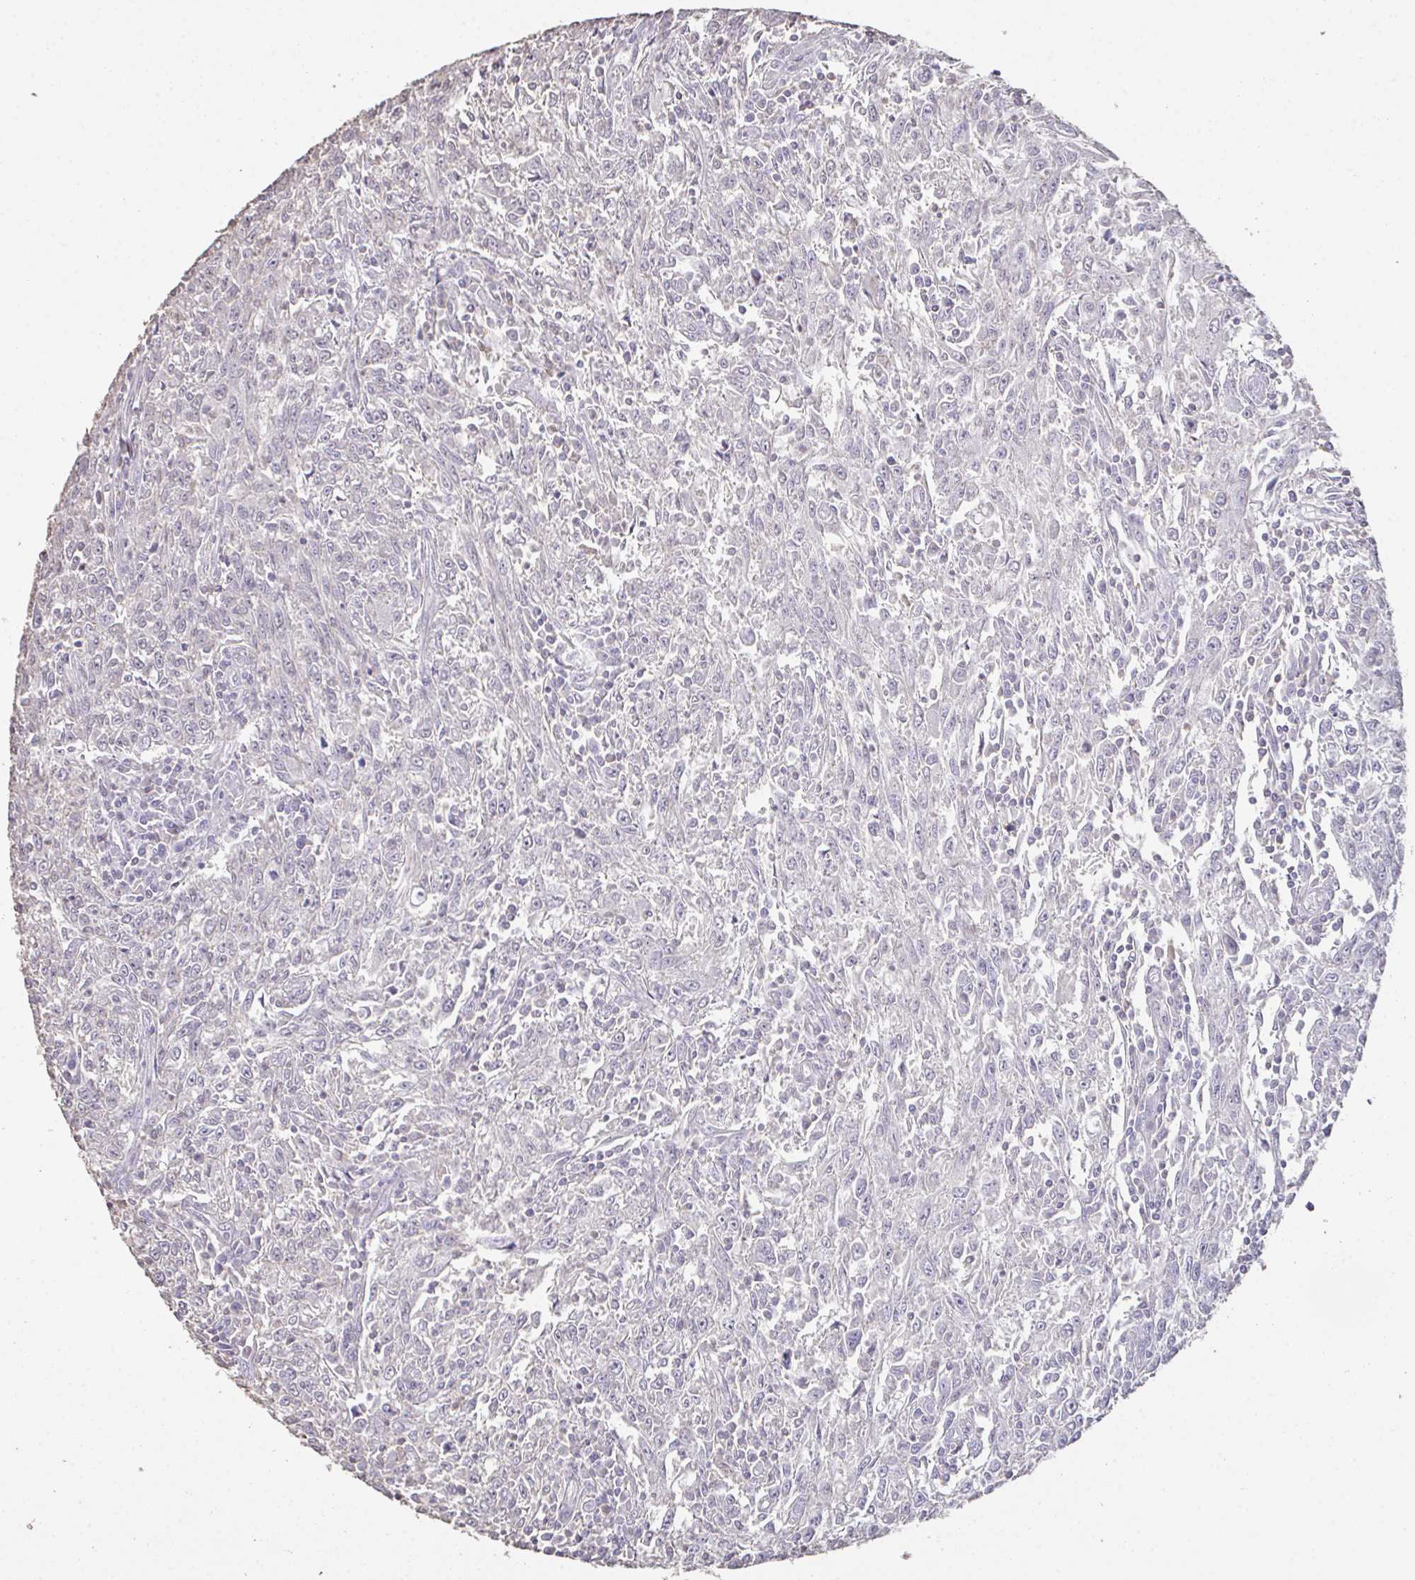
{"staining": {"intensity": "negative", "quantity": "none", "location": "none"}, "tissue": "breast cancer", "cell_type": "Tumor cells", "image_type": "cancer", "snomed": [{"axis": "morphology", "description": "Duct carcinoma"}, {"axis": "topography", "description": "Breast"}], "caption": "The photomicrograph displays no staining of tumor cells in breast cancer (infiltrating ductal carcinoma). The staining was performed using DAB to visualize the protein expression in brown, while the nuclei were stained in blue with hematoxylin (Magnification: 20x).", "gene": "IL23R", "patient": {"sex": "female", "age": 50}}